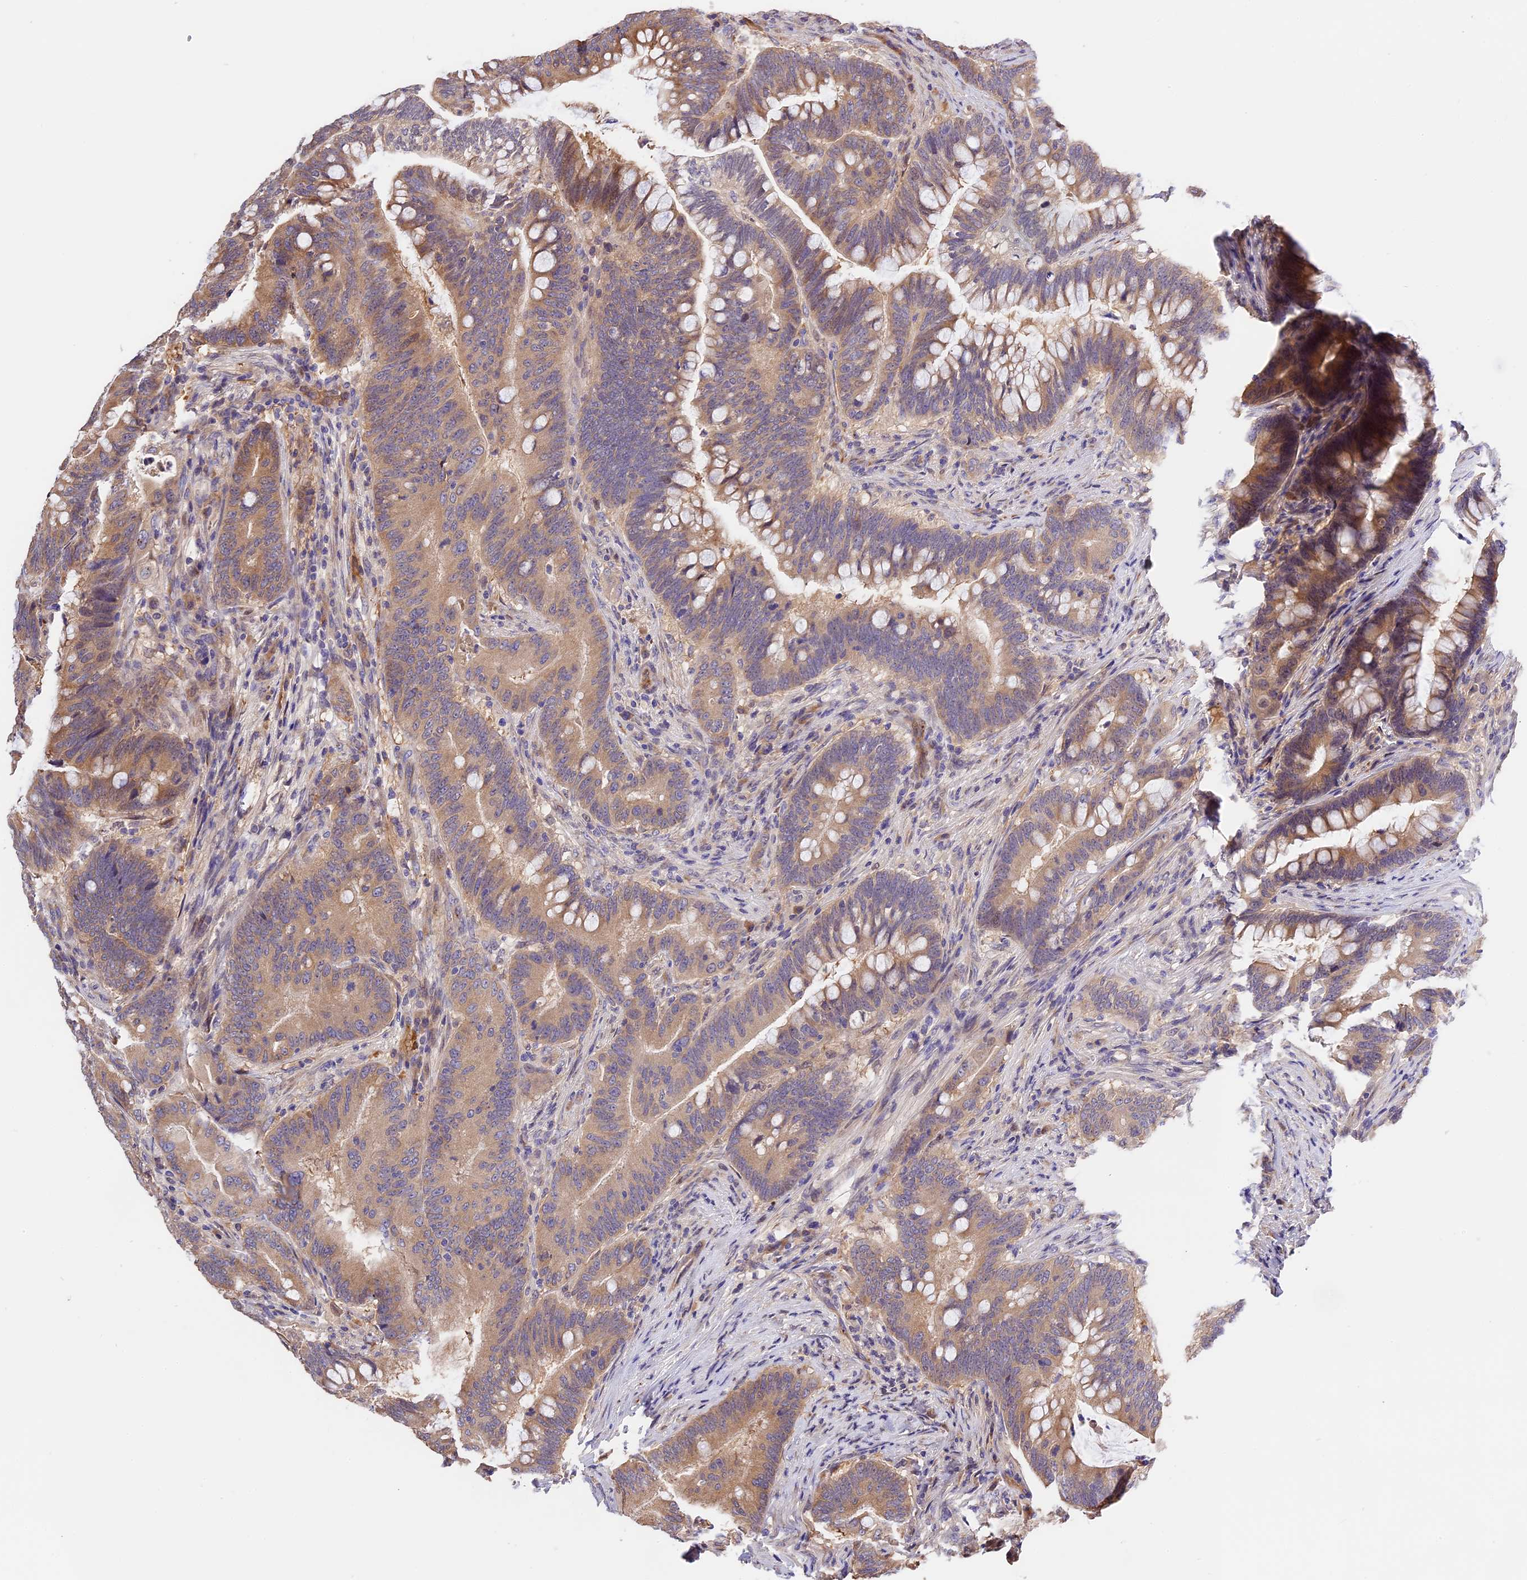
{"staining": {"intensity": "moderate", "quantity": ">75%", "location": "cytoplasmic/membranous"}, "tissue": "colorectal cancer", "cell_type": "Tumor cells", "image_type": "cancer", "snomed": [{"axis": "morphology", "description": "Adenocarcinoma, NOS"}, {"axis": "topography", "description": "Colon"}], "caption": "A high-resolution image shows immunohistochemistry (IHC) staining of colorectal adenocarcinoma, which reveals moderate cytoplasmic/membranous staining in about >75% of tumor cells.", "gene": "BSCL2", "patient": {"sex": "female", "age": 66}}